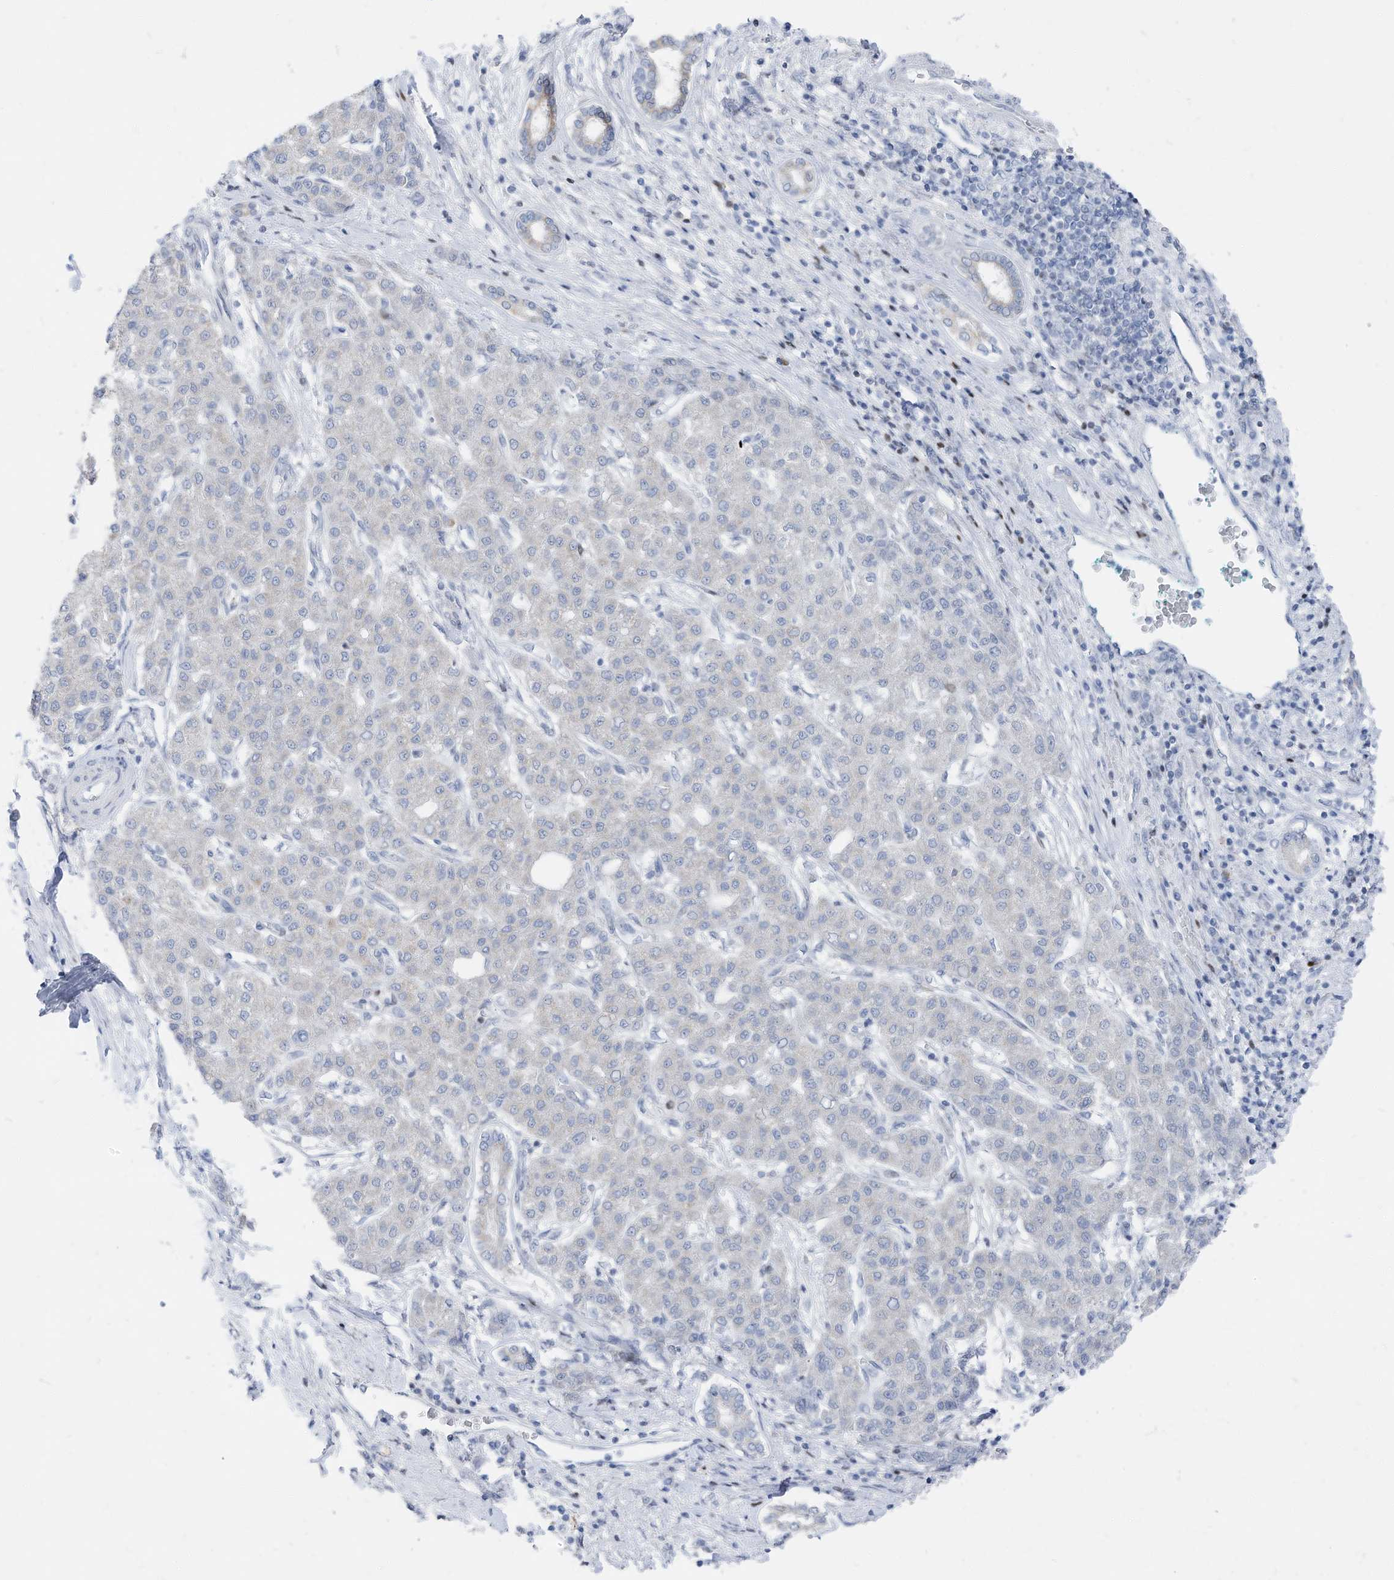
{"staining": {"intensity": "negative", "quantity": "none", "location": "none"}, "tissue": "liver cancer", "cell_type": "Tumor cells", "image_type": "cancer", "snomed": [{"axis": "morphology", "description": "Carcinoma, Hepatocellular, NOS"}, {"axis": "topography", "description": "Liver"}], "caption": "Immunohistochemistry micrograph of neoplastic tissue: liver cancer (hepatocellular carcinoma) stained with DAB shows no significant protein expression in tumor cells.", "gene": "FRS3", "patient": {"sex": "male", "age": 65}}